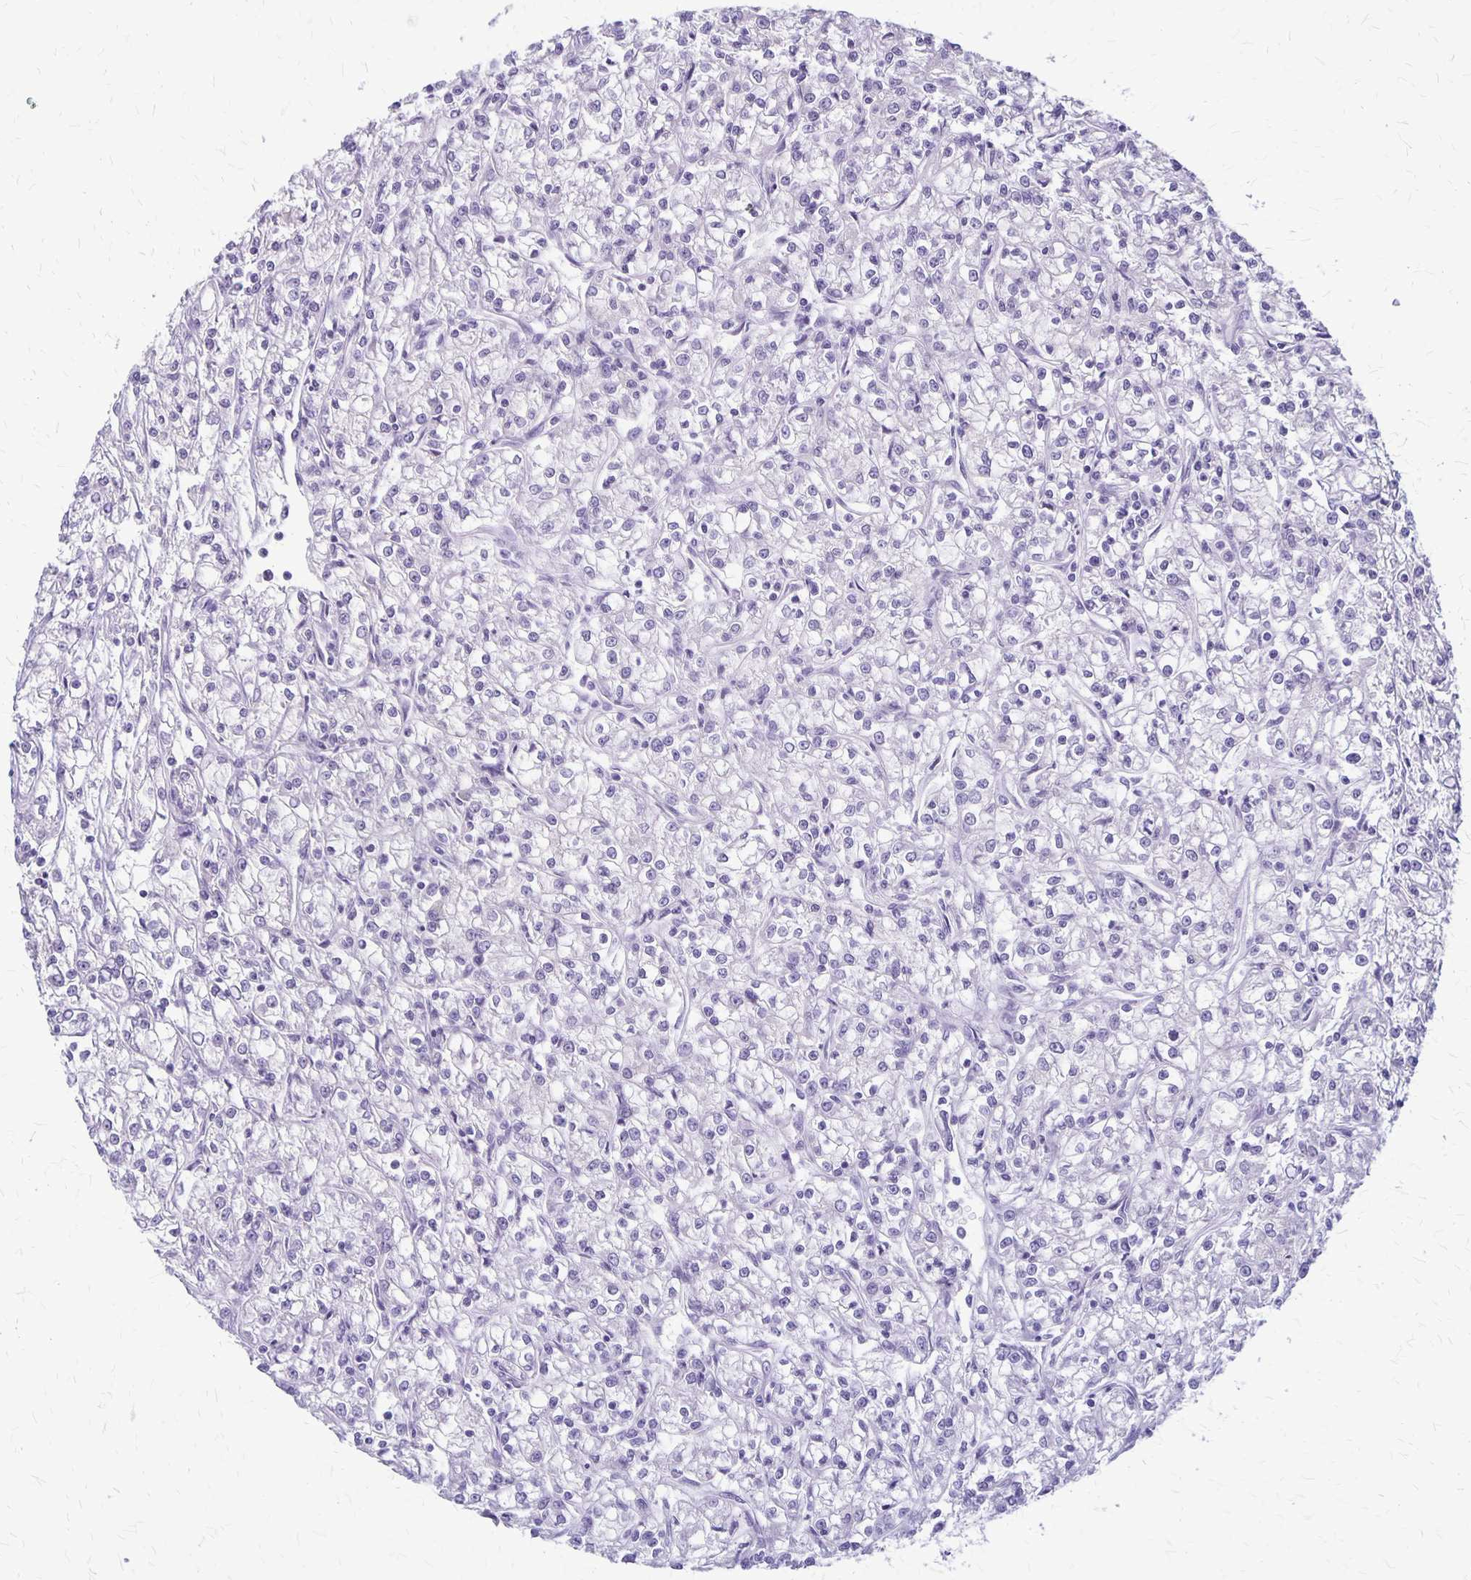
{"staining": {"intensity": "negative", "quantity": "none", "location": "none"}, "tissue": "renal cancer", "cell_type": "Tumor cells", "image_type": "cancer", "snomed": [{"axis": "morphology", "description": "Adenocarcinoma, NOS"}, {"axis": "topography", "description": "Kidney"}], "caption": "There is no significant staining in tumor cells of renal cancer.", "gene": "PLXNB3", "patient": {"sex": "female", "age": 59}}